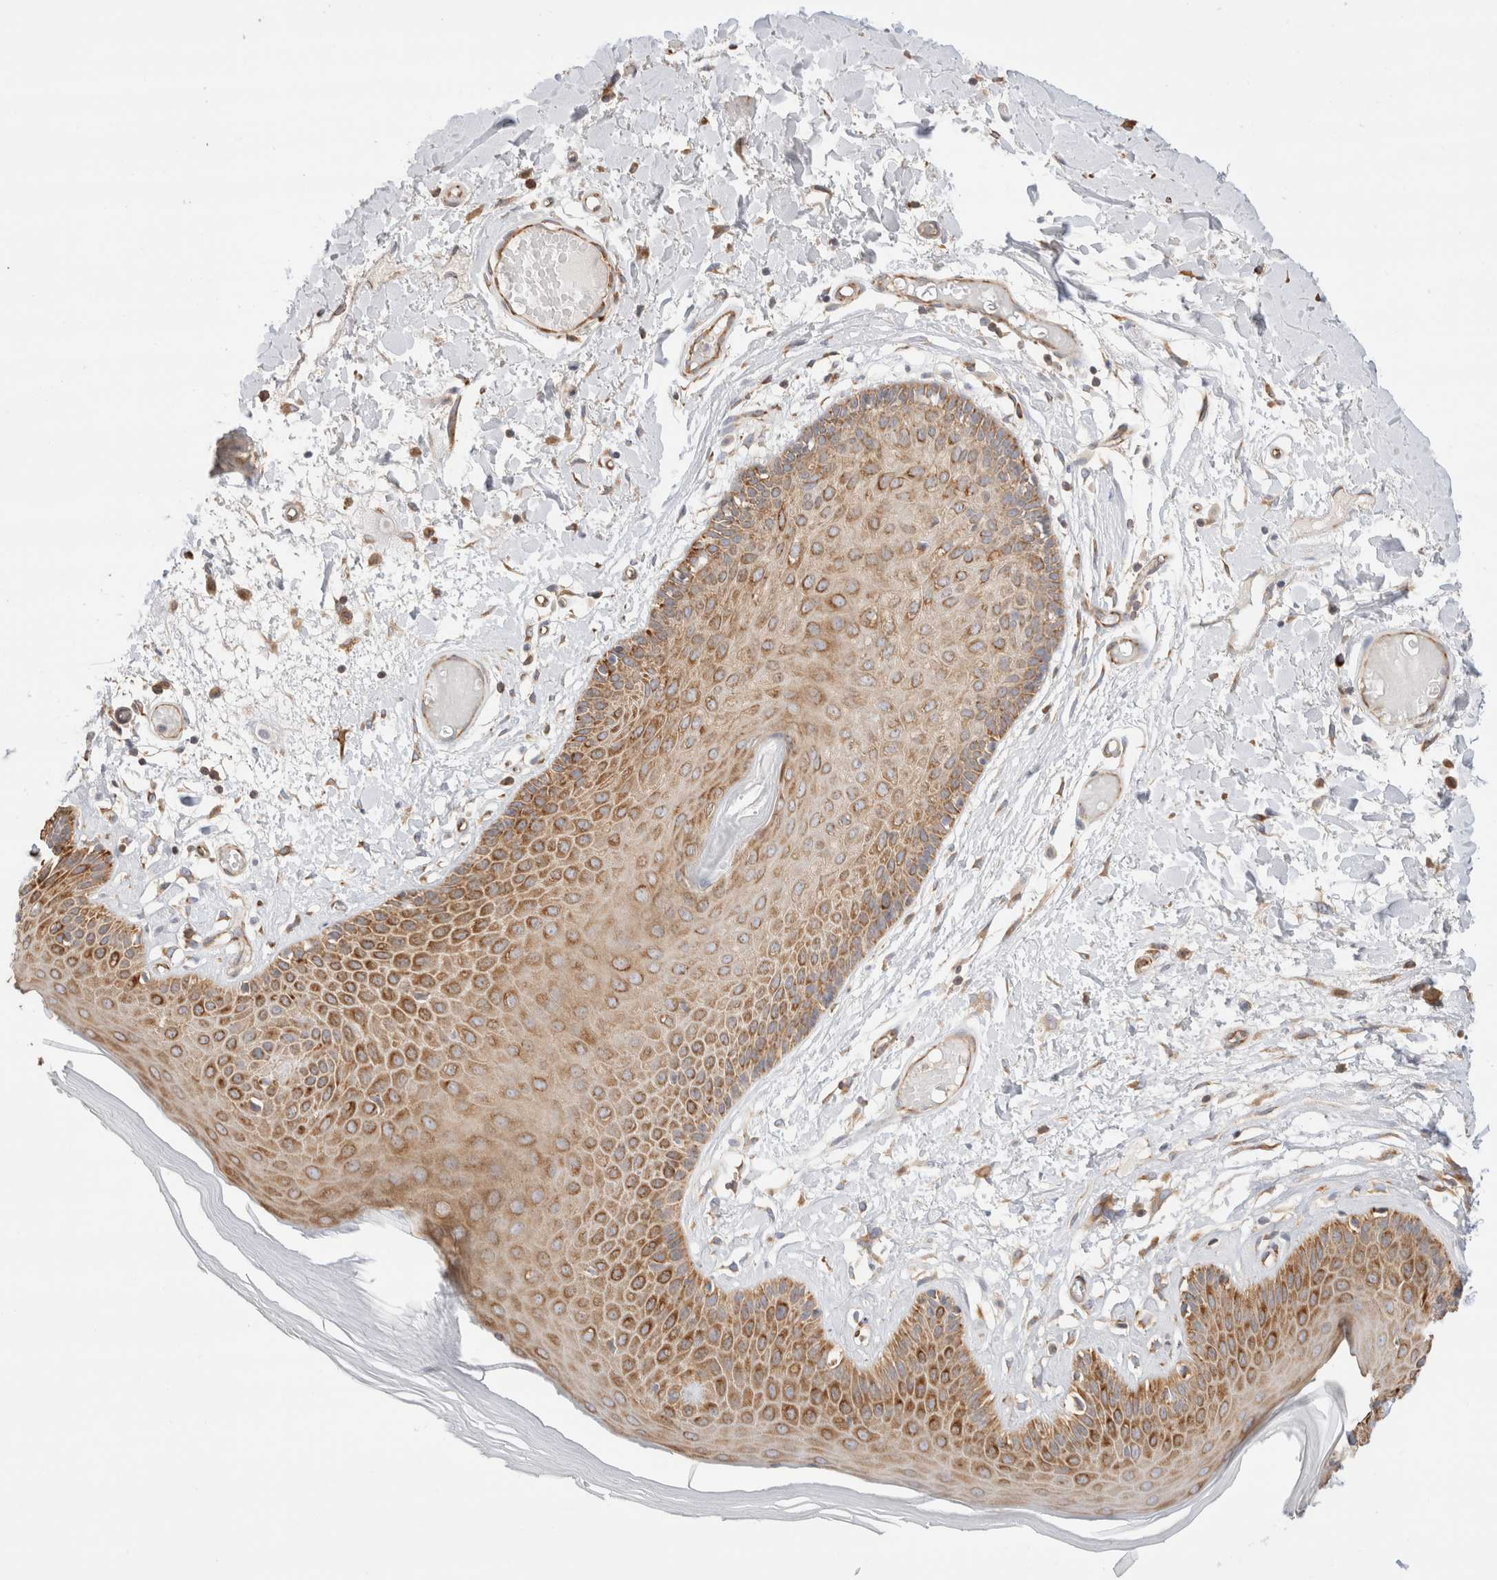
{"staining": {"intensity": "strong", "quantity": ">75%", "location": "cytoplasmic/membranous"}, "tissue": "skin", "cell_type": "Epidermal cells", "image_type": "normal", "snomed": [{"axis": "morphology", "description": "Normal tissue, NOS"}, {"axis": "topography", "description": "Vulva"}], "caption": "This image exhibits IHC staining of benign human skin, with high strong cytoplasmic/membranous staining in about >75% of epidermal cells.", "gene": "ZC2HC1A", "patient": {"sex": "female", "age": 73}}